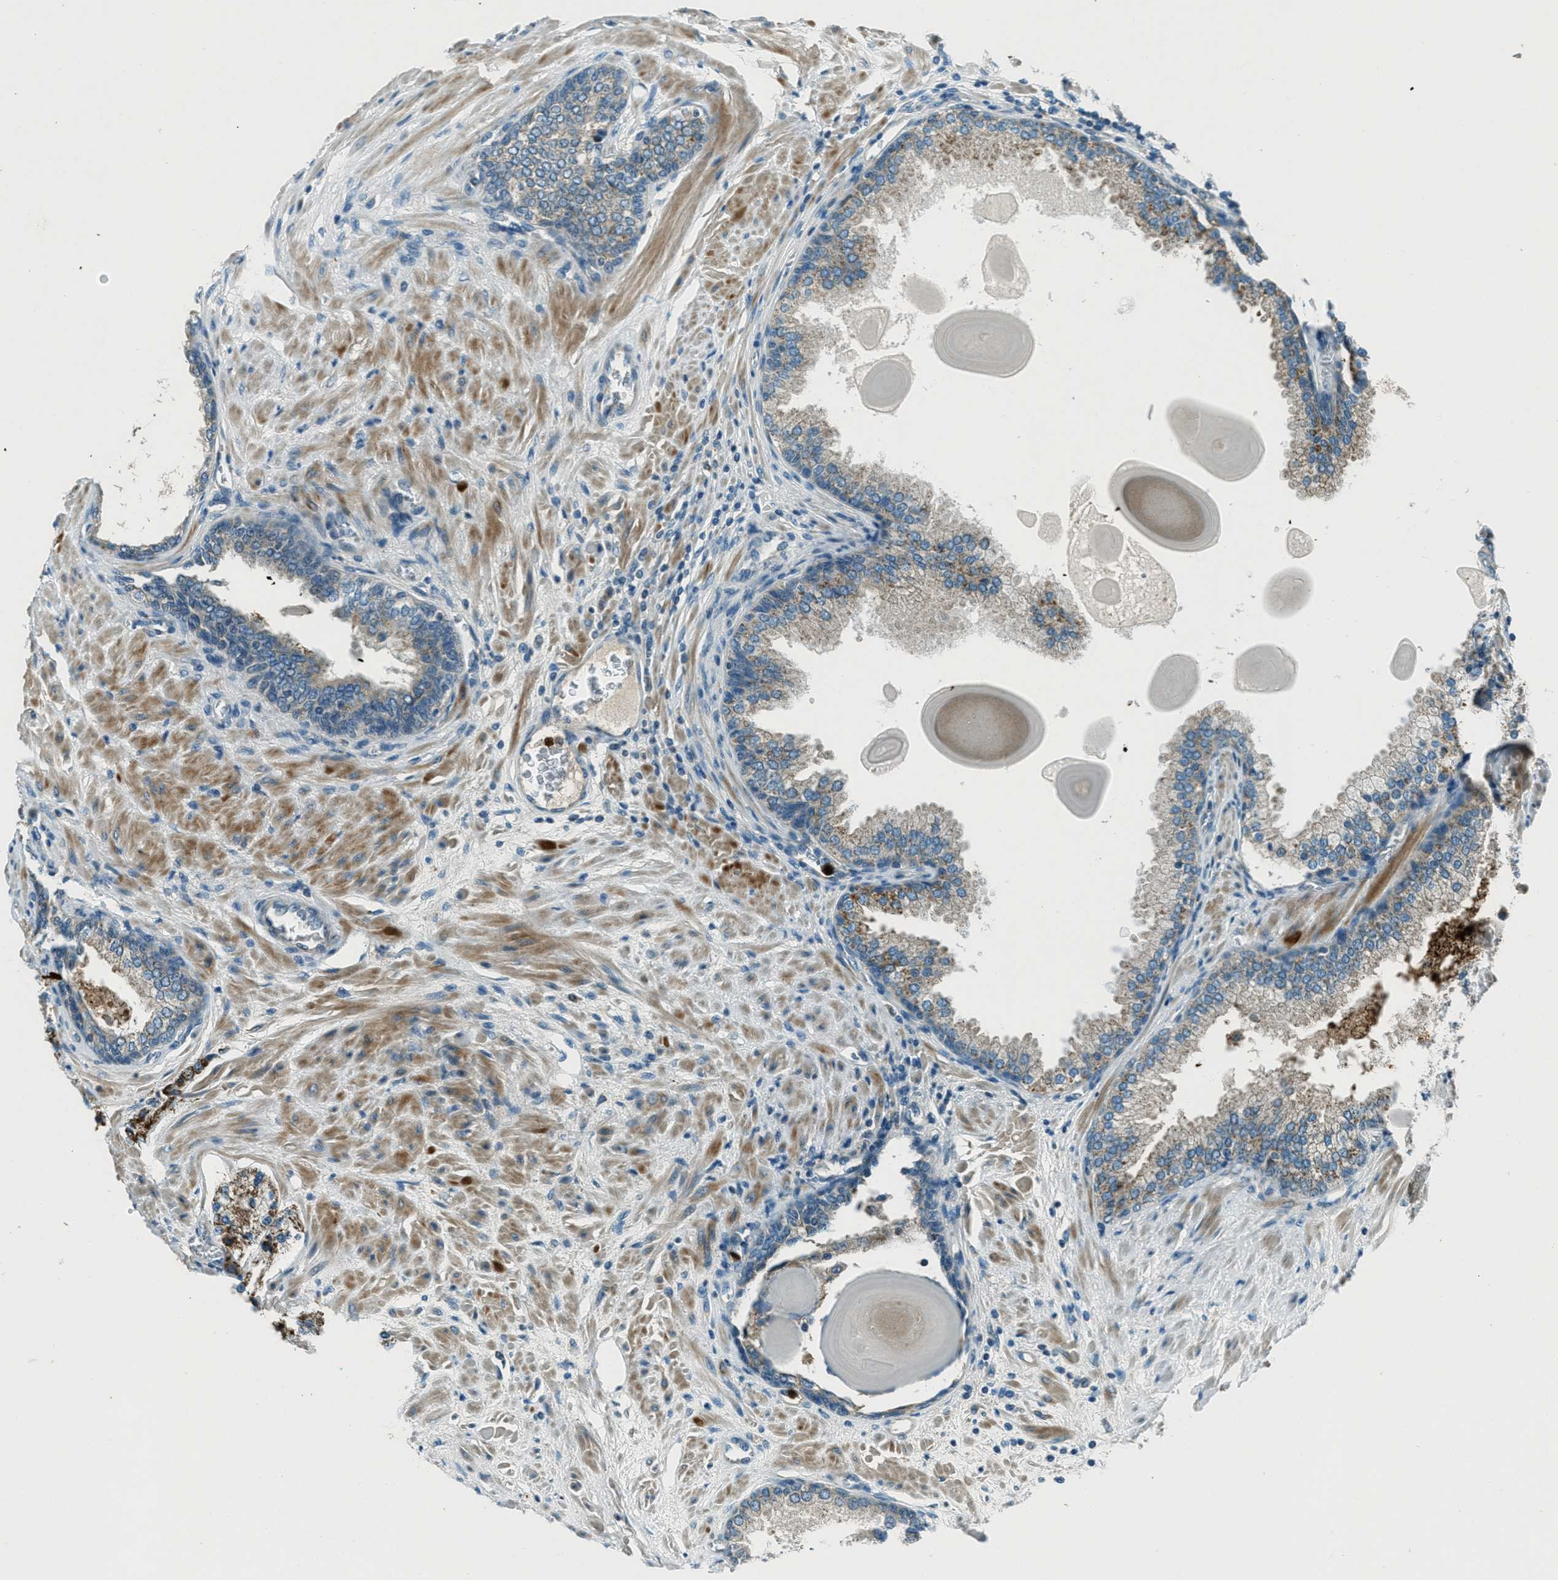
{"staining": {"intensity": "strong", "quantity": ">75%", "location": "cytoplasmic/membranous"}, "tissue": "prostate cancer", "cell_type": "Tumor cells", "image_type": "cancer", "snomed": [{"axis": "morphology", "description": "Adenocarcinoma, High grade"}, {"axis": "topography", "description": "Prostate"}], "caption": "Prostate cancer stained for a protein demonstrates strong cytoplasmic/membranous positivity in tumor cells.", "gene": "FAR1", "patient": {"sex": "male", "age": 65}}